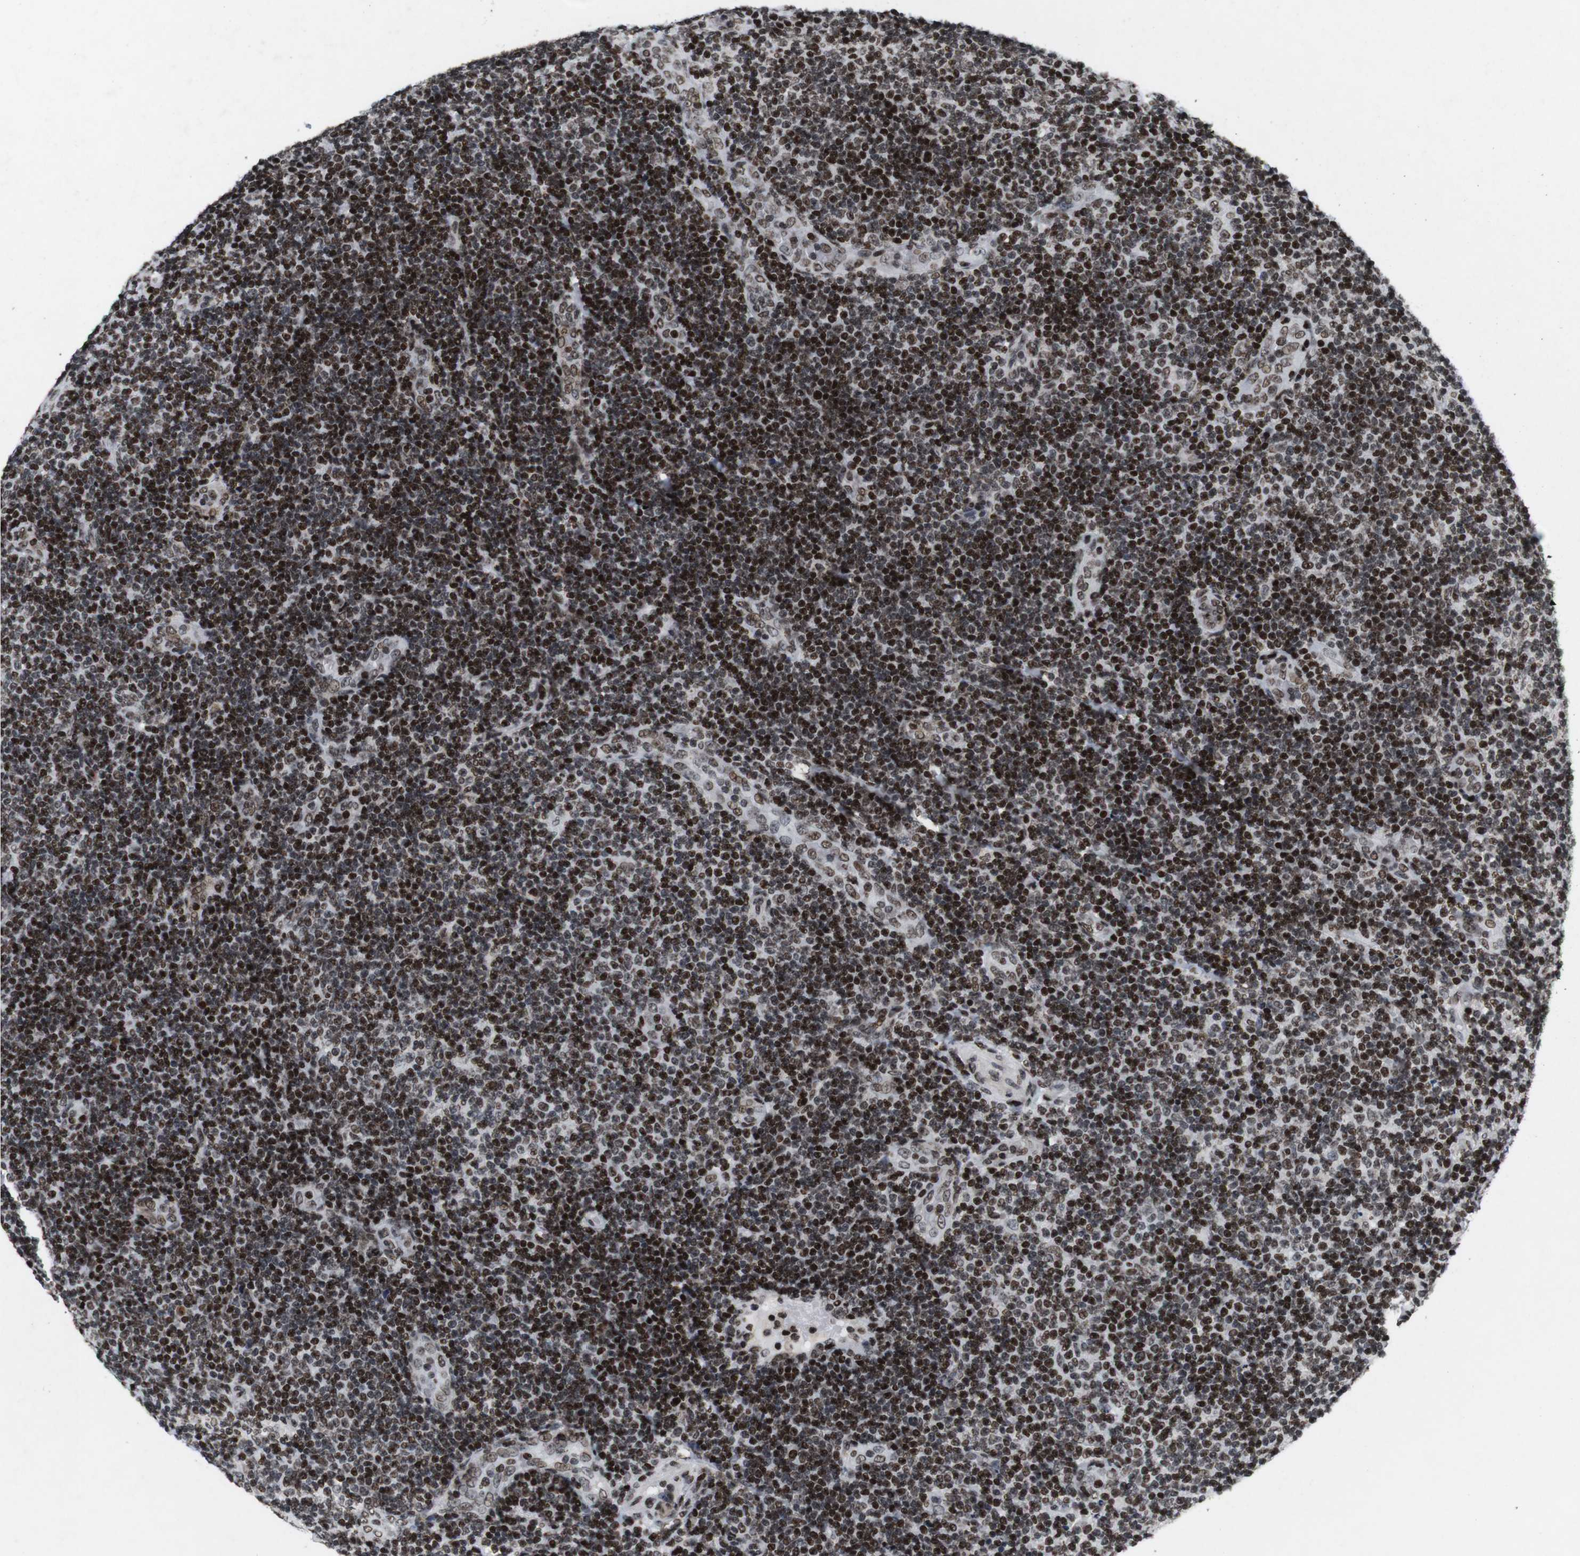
{"staining": {"intensity": "strong", "quantity": ">75%", "location": "nuclear"}, "tissue": "lymphoma", "cell_type": "Tumor cells", "image_type": "cancer", "snomed": [{"axis": "morphology", "description": "Malignant lymphoma, non-Hodgkin's type, Low grade"}, {"axis": "topography", "description": "Lymph node"}], "caption": "This is an image of immunohistochemistry (IHC) staining of malignant lymphoma, non-Hodgkin's type (low-grade), which shows strong positivity in the nuclear of tumor cells.", "gene": "MAGEH1", "patient": {"sex": "male", "age": 83}}